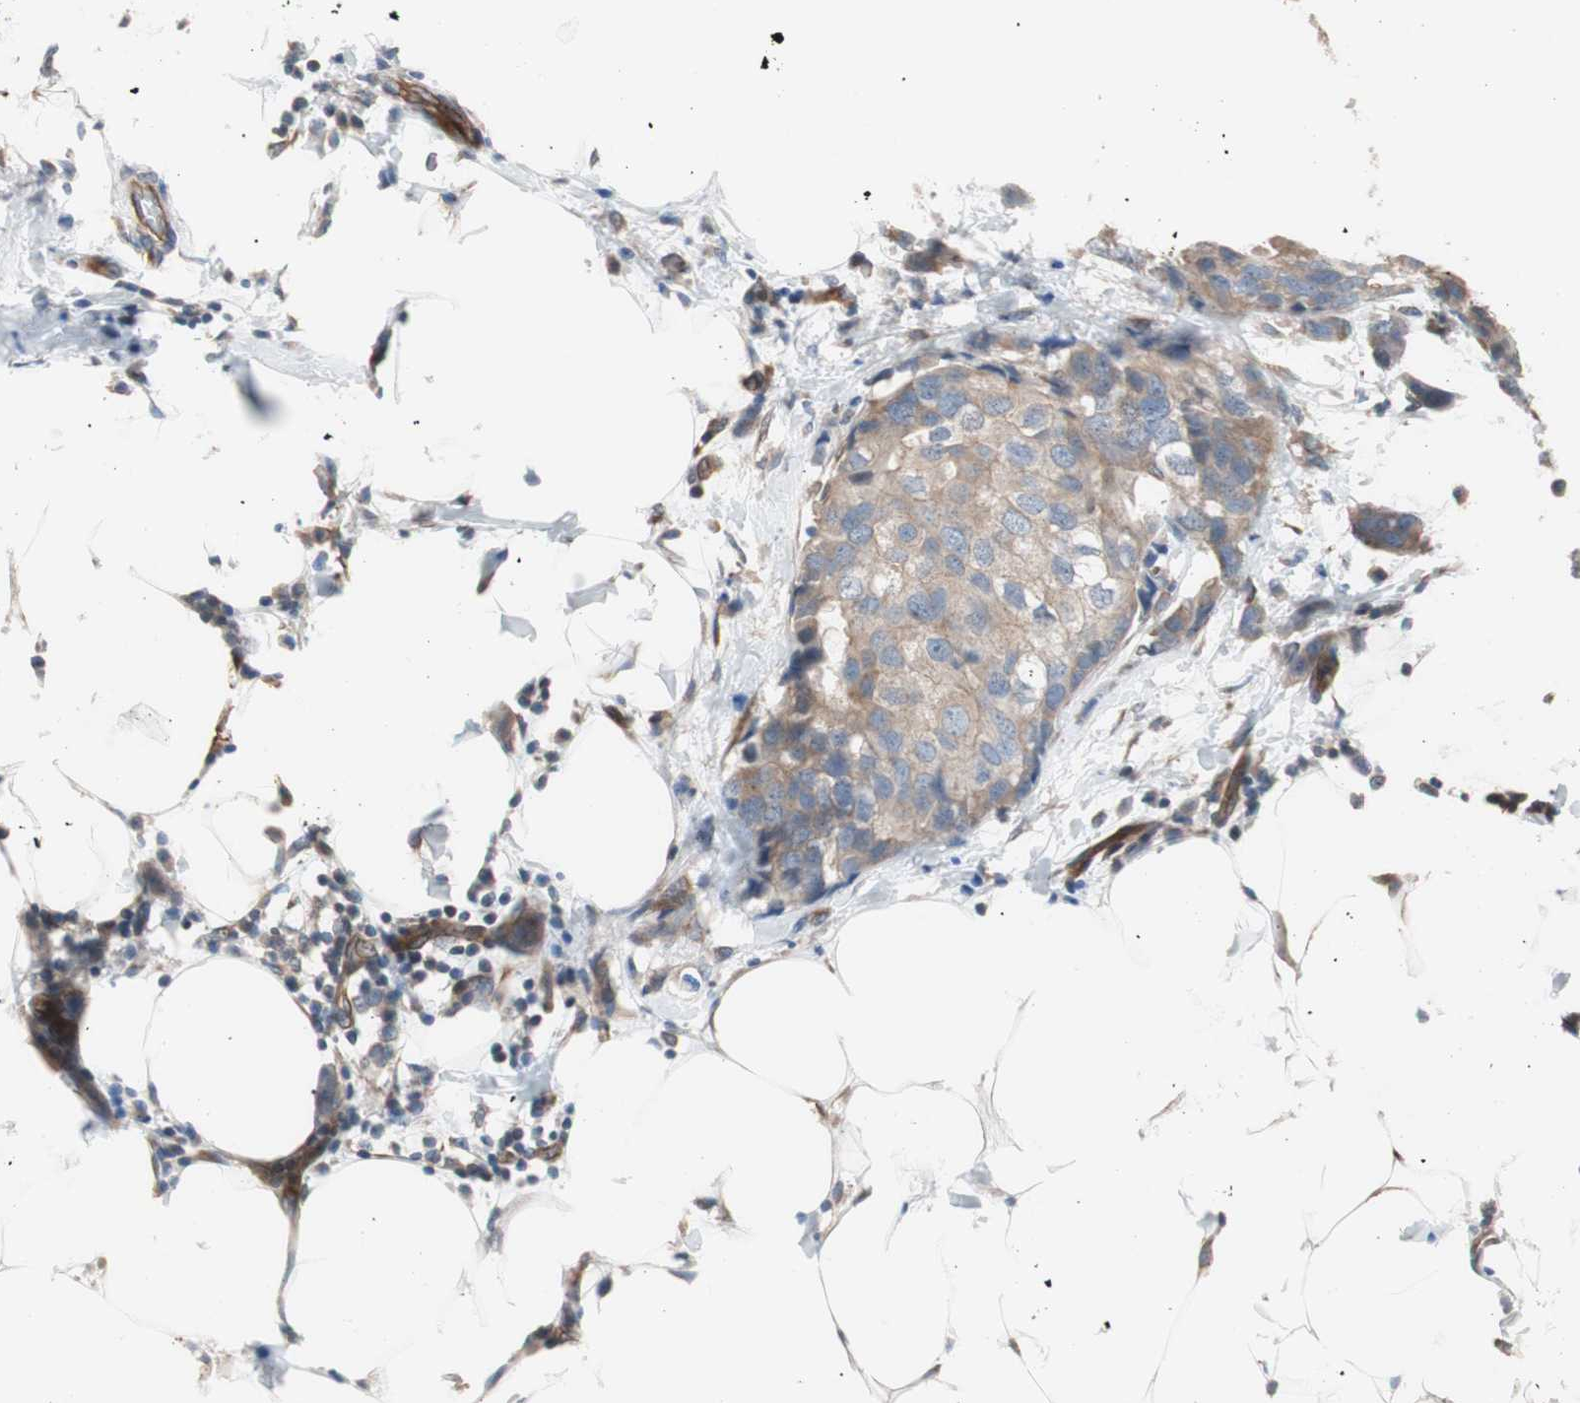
{"staining": {"intensity": "weak", "quantity": ">75%", "location": "cytoplasmic/membranous"}, "tissue": "breast cancer", "cell_type": "Tumor cells", "image_type": "cancer", "snomed": [{"axis": "morphology", "description": "Normal tissue, NOS"}, {"axis": "morphology", "description": "Duct carcinoma"}, {"axis": "topography", "description": "Breast"}], "caption": "IHC image of neoplastic tissue: human breast infiltrating ductal carcinoma stained using immunohistochemistry shows low levels of weak protein expression localized specifically in the cytoplasmic/membranous of tumor cells, appearing as a cytoplasmic/membranous brown color.", "gene": "SMG1", "patient": {"sex": "female", "age": 50}}